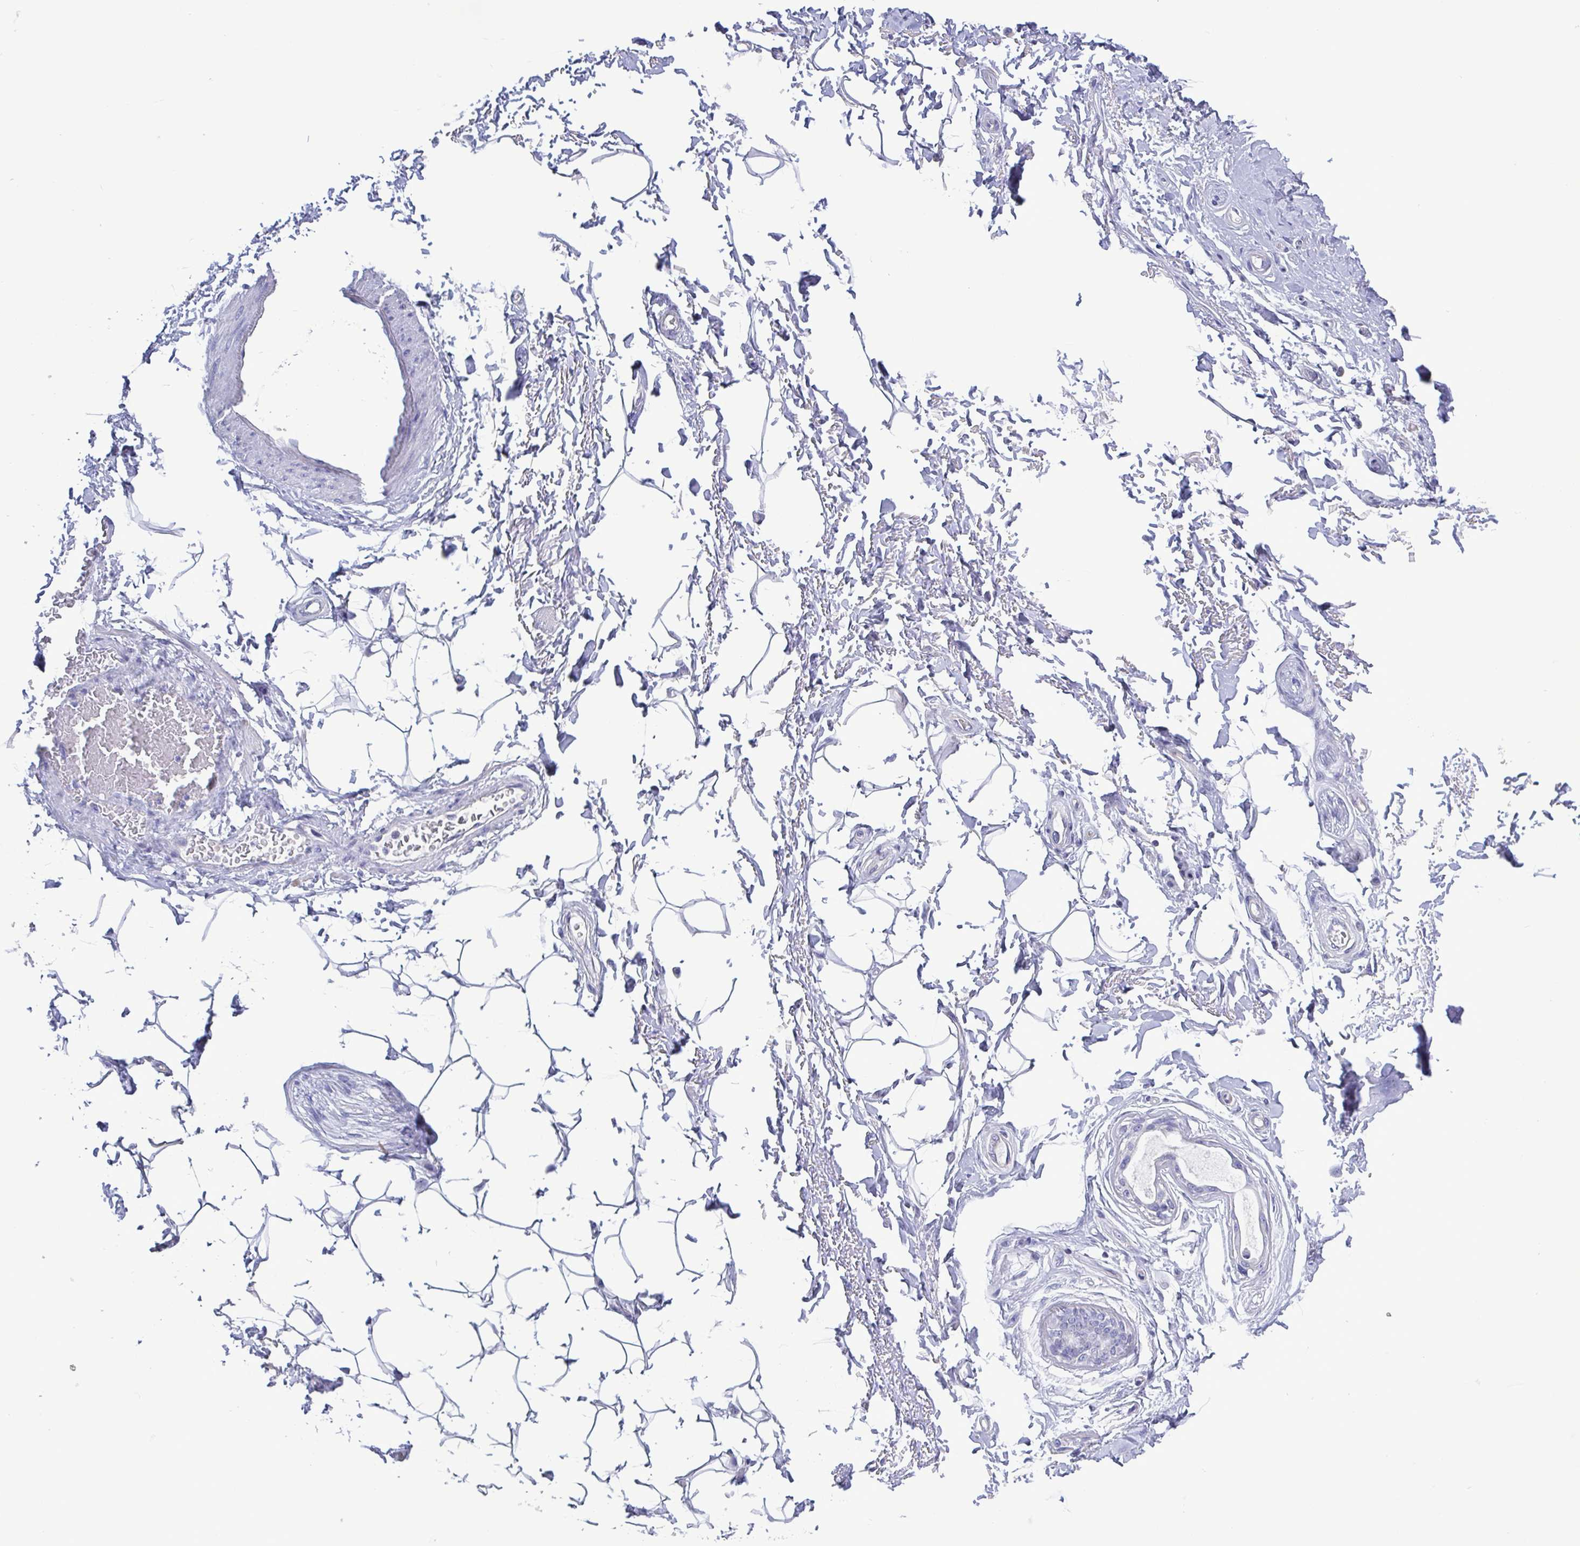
{"staining": {"intensity": "negative", "quantity": "none", "location": "none"}, "tissue": "adipose tissue", "cell_type": "Adipocytes", "image_type": "normal", "snomed": [{"axis": "morphology", "description": "Normal tissue, NOS"}, {"axis": "topography", "description": "Peripheral nerve tissue"}], "caption": "High power microscopy image of an immunohistochemistry photomicrograph of unremarkable adipose tissue, revealing no significant expression in adipocytes.", "gene": "TEX12", "patient": {"sex": "male", "age": 51}}